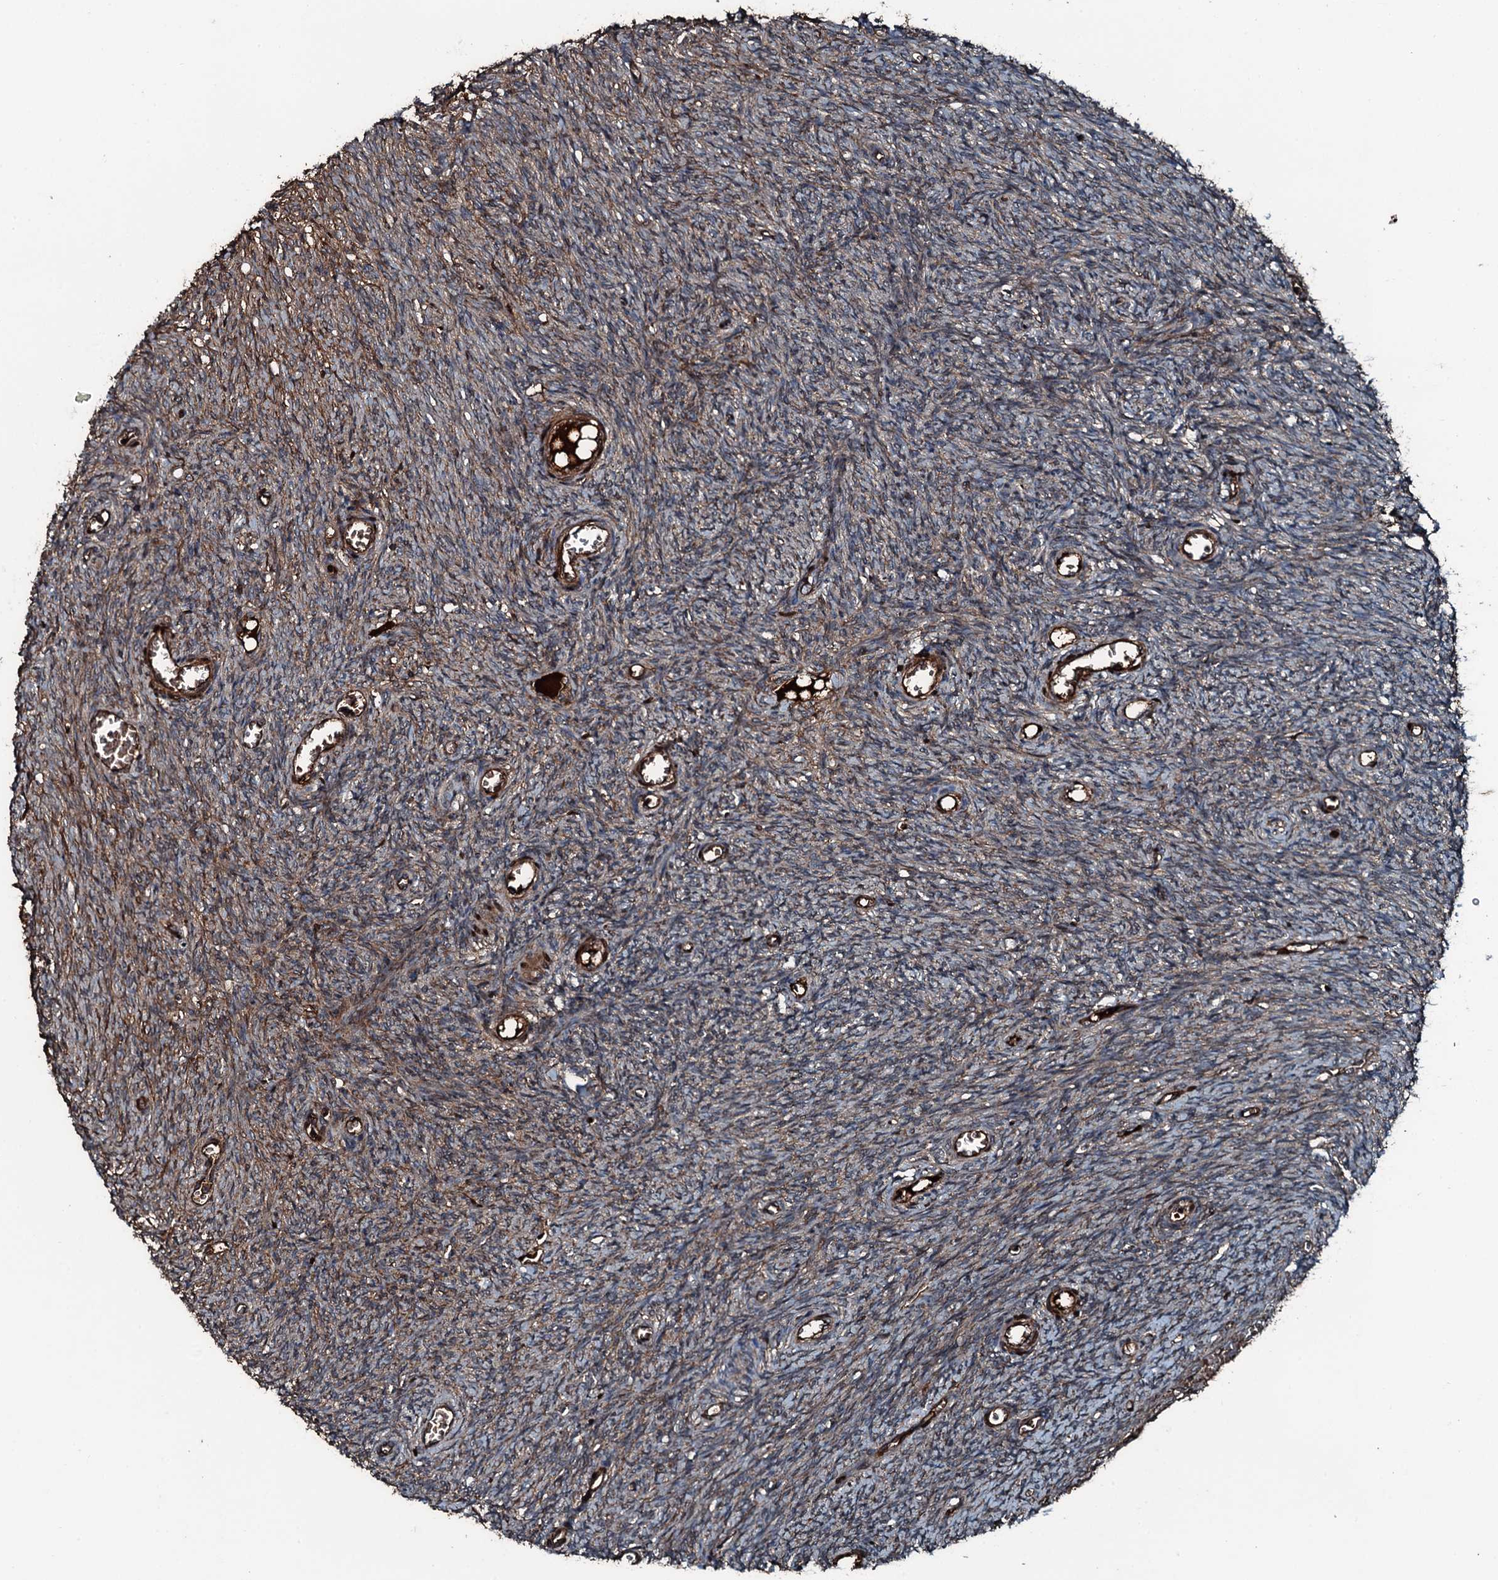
{"staining": {"intensity": "moderate", "quantity": ">75%", "location": "cytoplasmic/membranous"}, "tissue": "ovary", "cell_type": "Follicle cells", "image_type": "normal", "snomed": [{"axis": "morphology", "description": "Normal tissue, NOS"}, {"axis": "topography", "description": "Ovary"}], "caption": "Immunohistochemical staining of normal ovary reveals moderate cytoplasmic/membranous protein positivity in approximately >75% of follicle cells.", "gene": "TRIM7", "patient": {"sex": "female", "age": 44}}